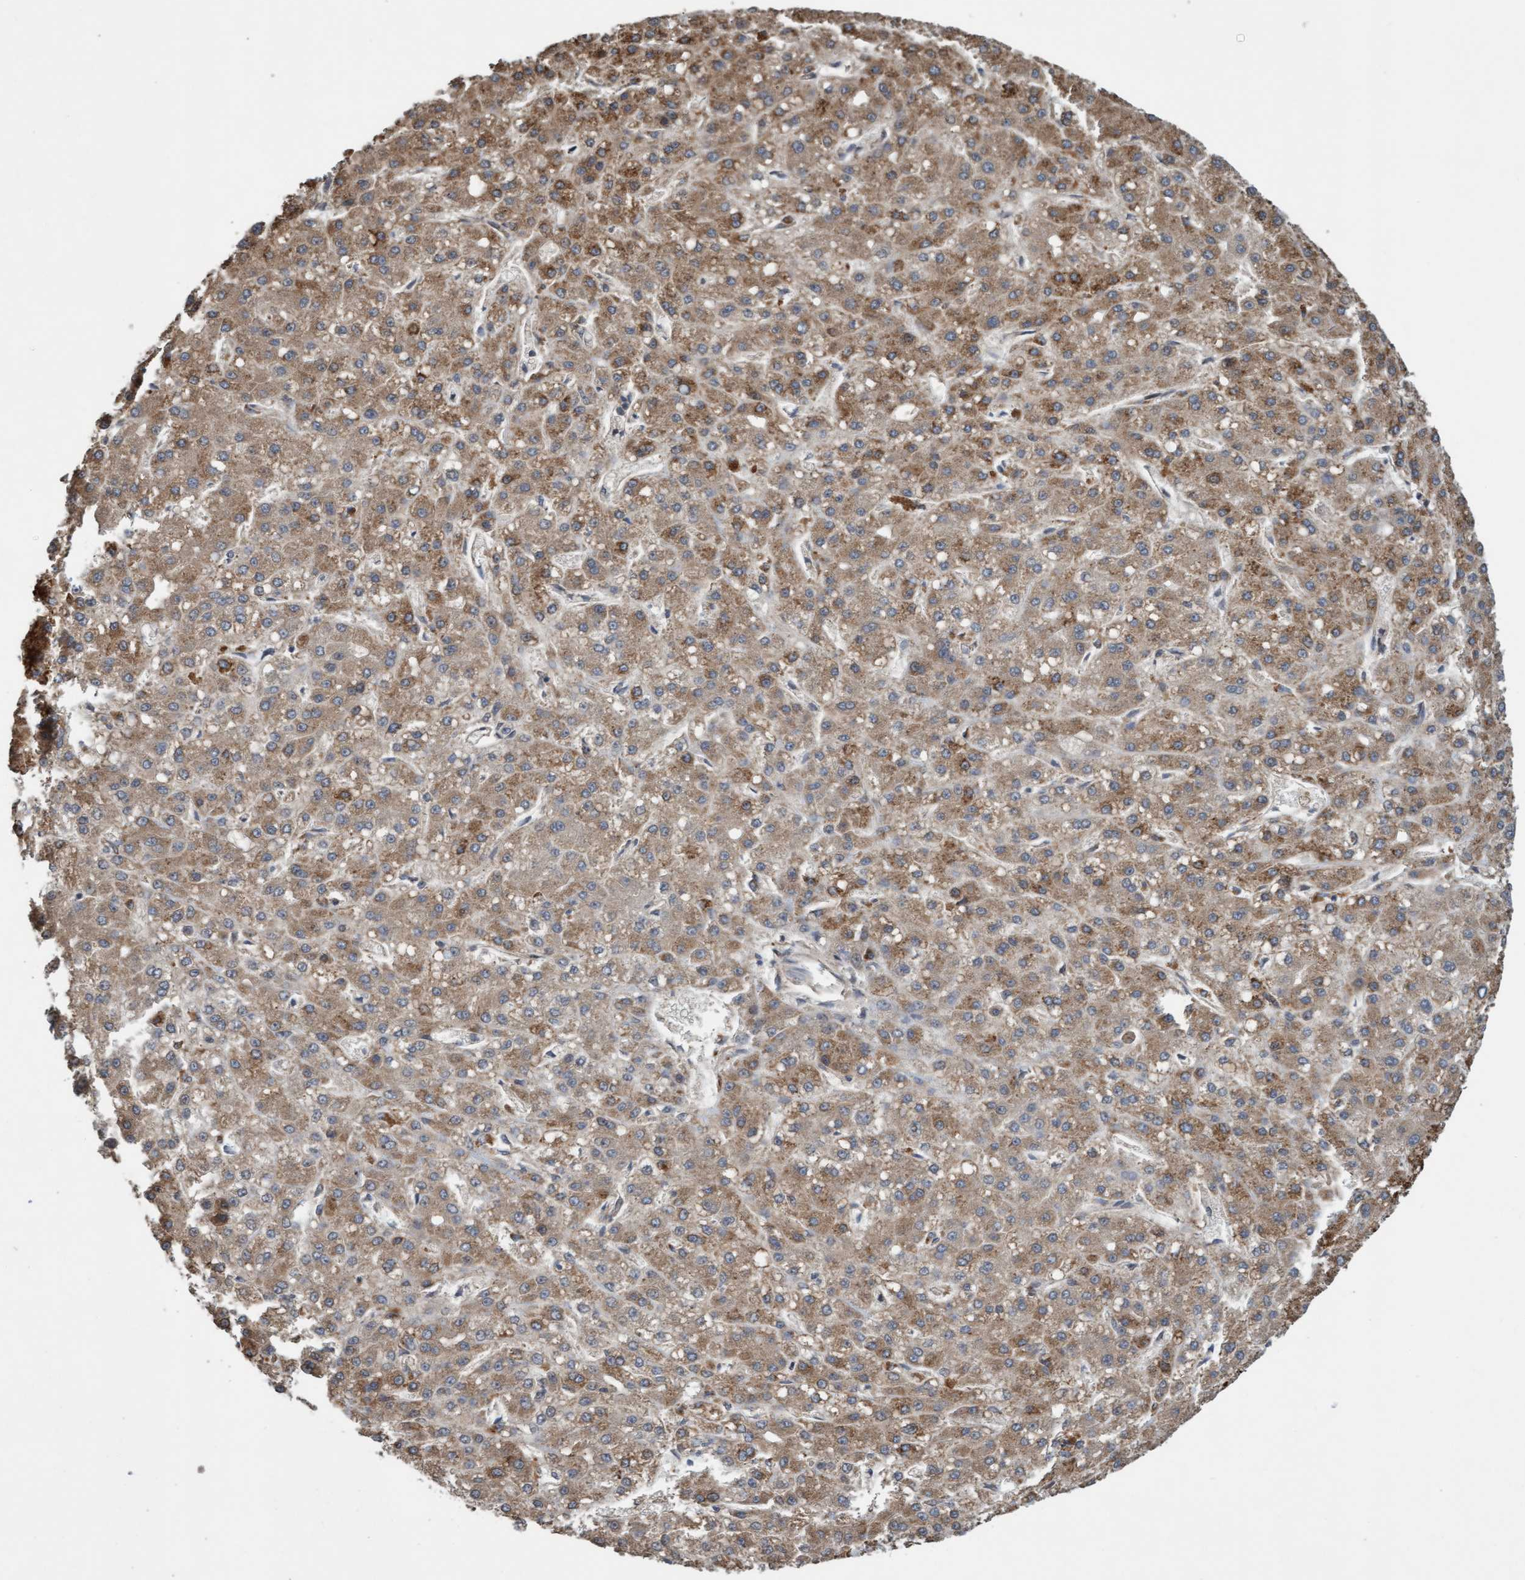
{"staining": {"intensity": "moderate", "quantity": ">75%", "location": "cytoplasmic/membranous"}, "tissue": "liver cancer", "cell_type": "Tumor cells", "image_type": "cancer", "snomed": [{"axis": "morphology", "description": "Carcinoma, Hepatocellular, NOS"}, {"axis": "topography", "description": "Liver"}], "caption": "Moderate cytoplasmic/membranous protein expression is present in about >75% of tumor cells in hepatocellular carcinoma (liver). (Stains: DAB (3,3'-diaminobenzidine) in brown, nuclei in blue, Microscopy: brightfield microscopy at high magnification).", "gene": "CDC42EP4", "patient": {"sex": "male", "age": 67}}